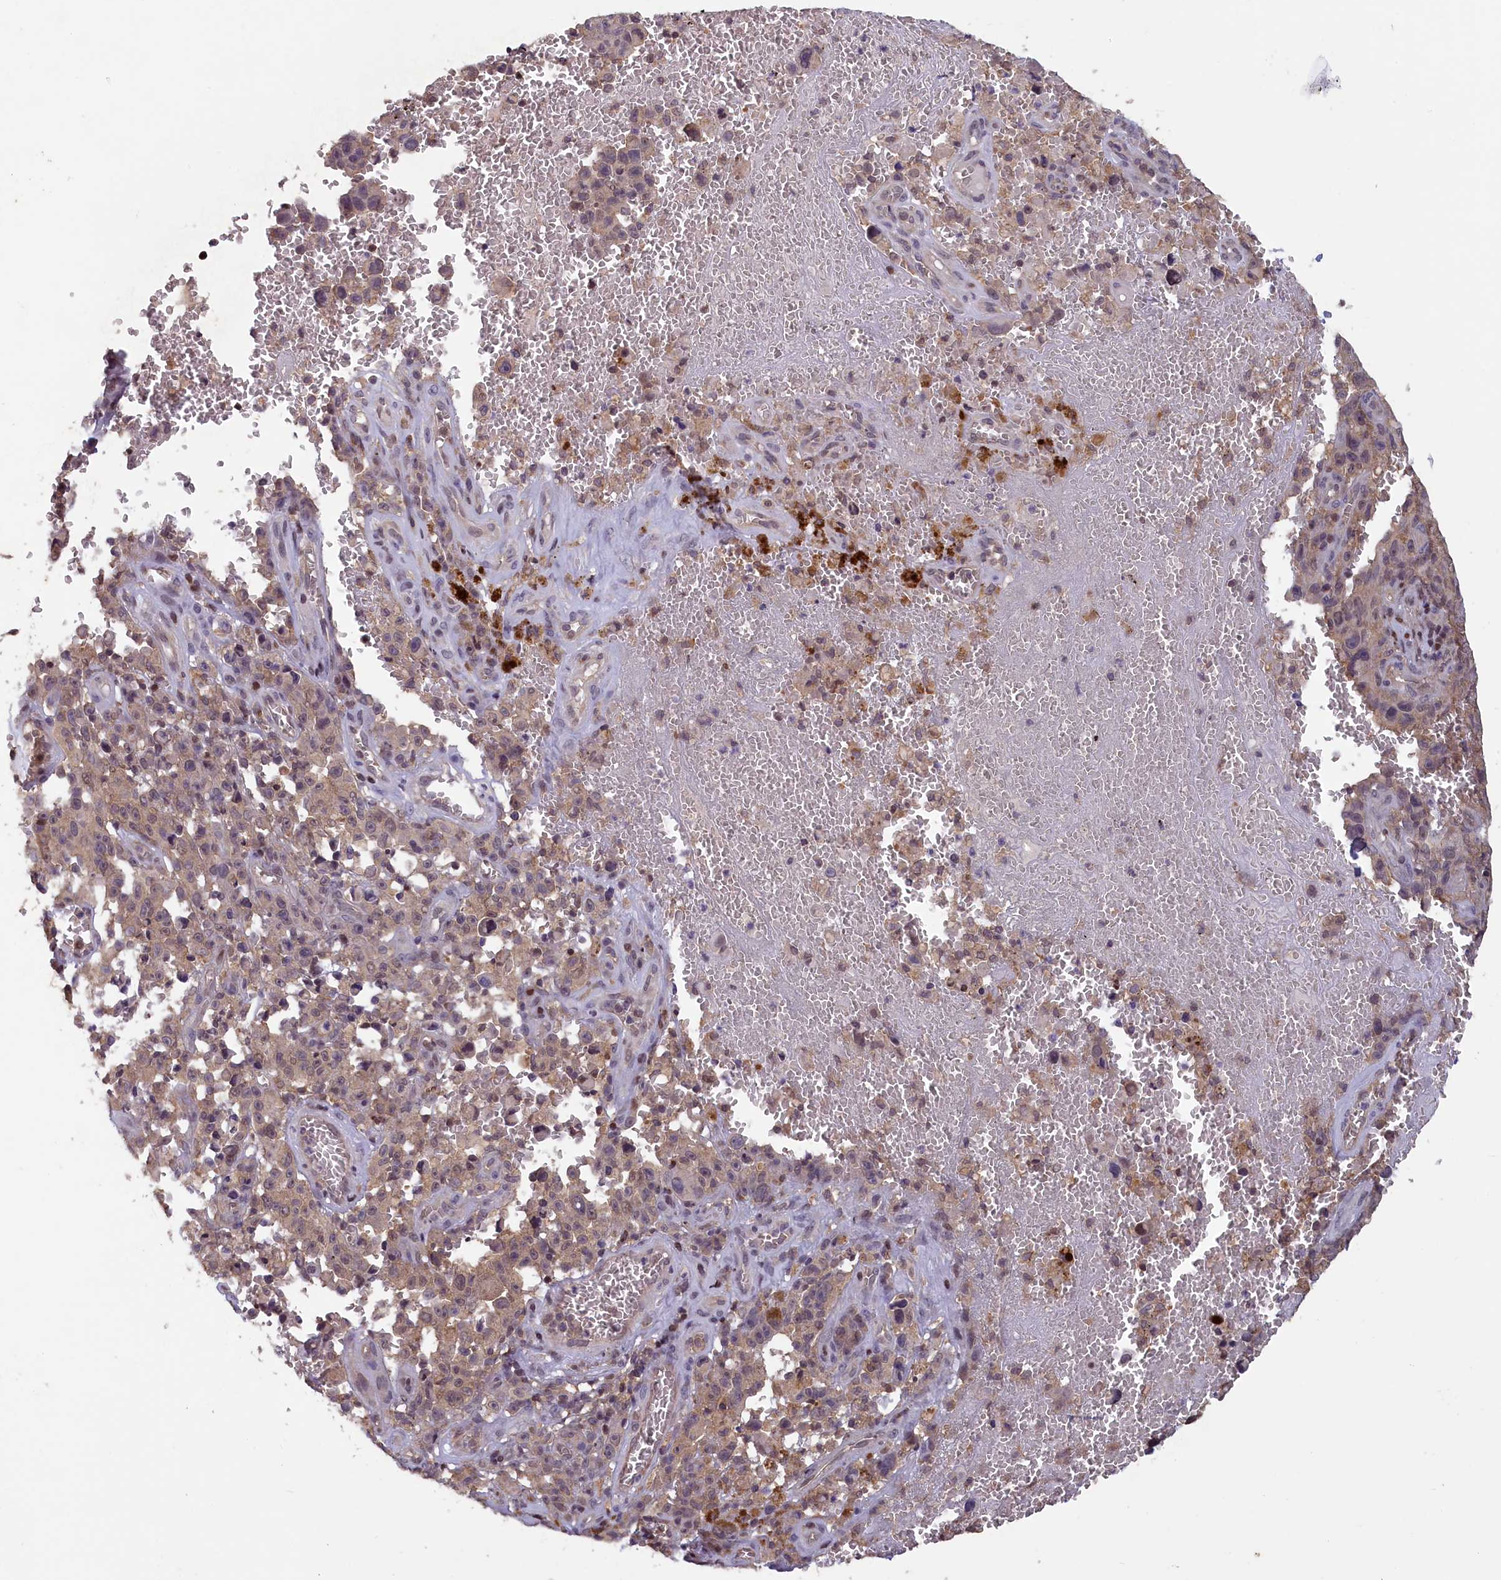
{"staining": {"intensity": "weak", "quantity": "<25%", "location": "cytoplasmic/membranous"}, "tissue": "melanoma", "cell_type": "Tumor cells", "image_type": "cancer", "snomed": [{"axis": "morphology", "description": "Malignant melanoma, NOS"}, {"axis": "topography", "description": "Skin"}], "caption": "Immunohistochemistry micrograph of neoplastic tissue: melanoma stained with DAB (3,3'-diaminobenzidine) reveals no significant protein expression in tumor cells. Nuclei are stained in blue.", "gene": "NUBP1", "patient": {"sex": "female", "age": 82}}